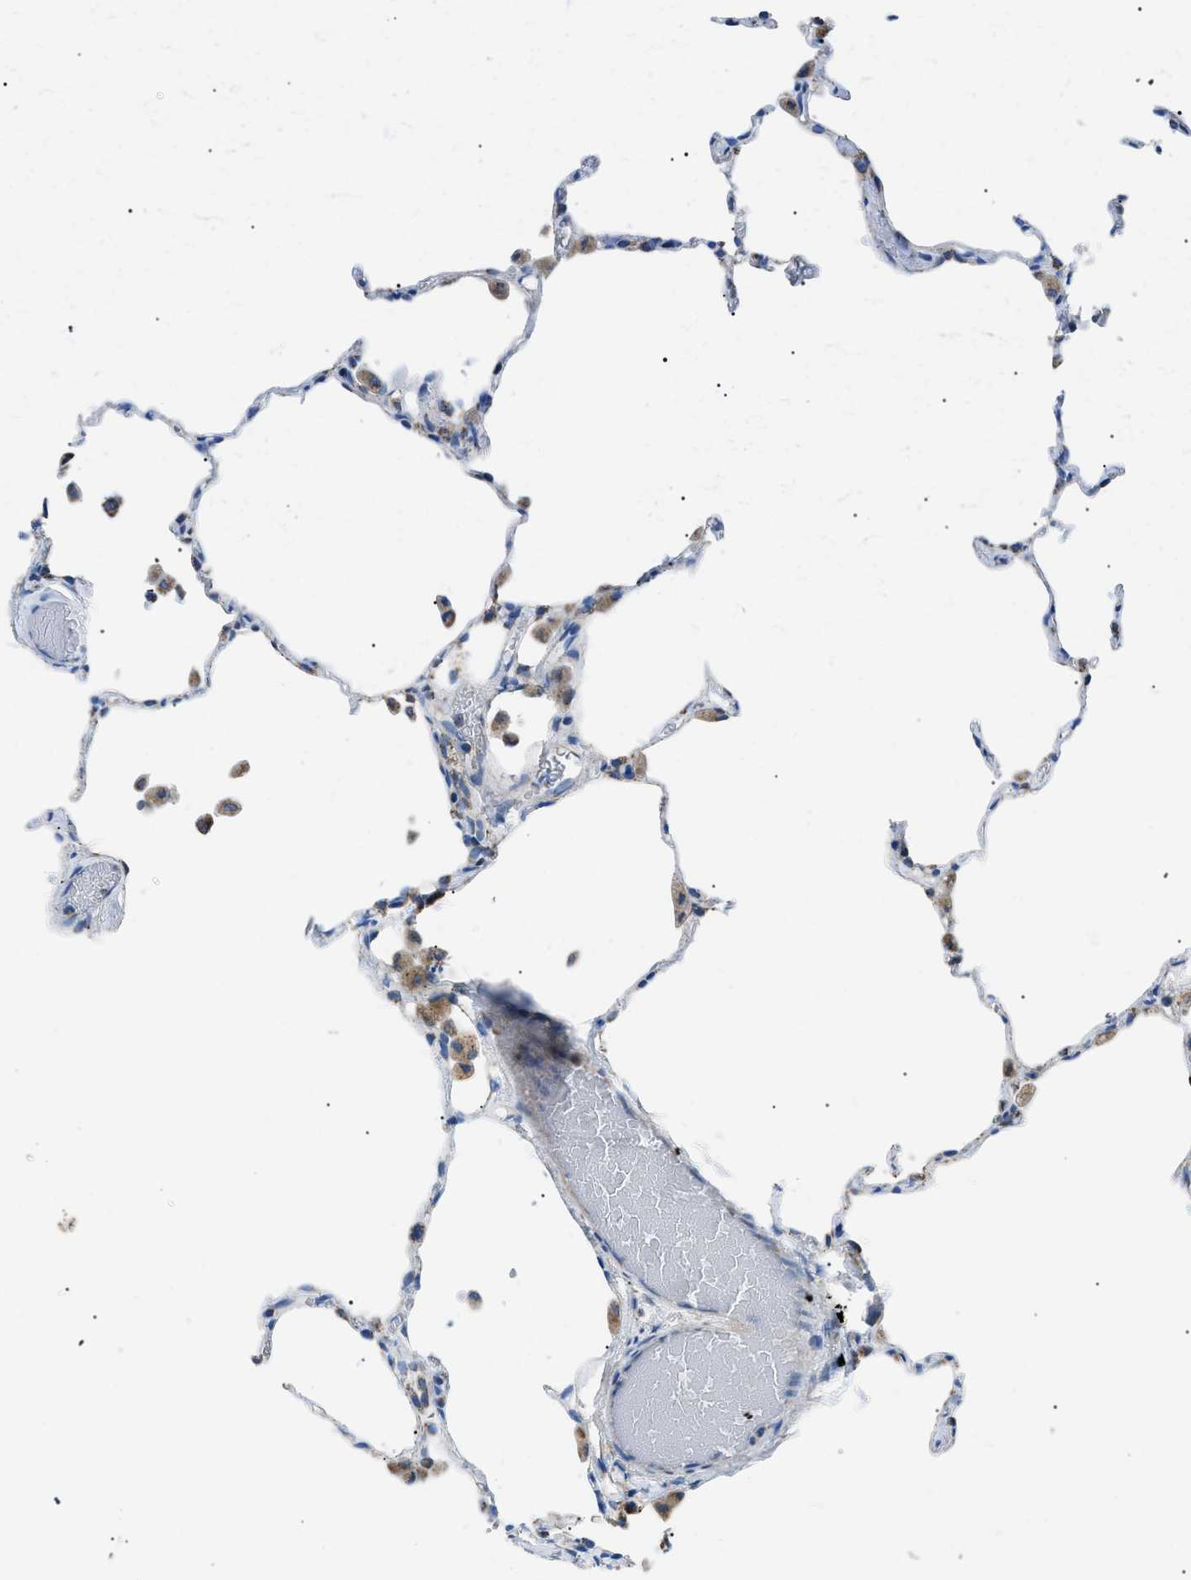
{"staining": {"intensity": "negative", "quantity": "none", "location": "none"}, "tissue": "lung", "cell_type": "Alveolar cells", "image_type": "normal", "snomed": [{"axis": "morphology", "description": "Normal tissue, NOS"}, {"axis": "topography", "description": "Lung"}], "caption": "Immunohistochemical staining of normal lung displays no significant staining in alveolar cells. (Stains: DAB (3,3'-diaminobenzidine) immunohistochemistry (IHC) with hematoxylin counter stain, Microscopy: brightfield microscopy at high magnification).", "gene": "PHB2", "patient": {"sex": "female", "age": 49}}